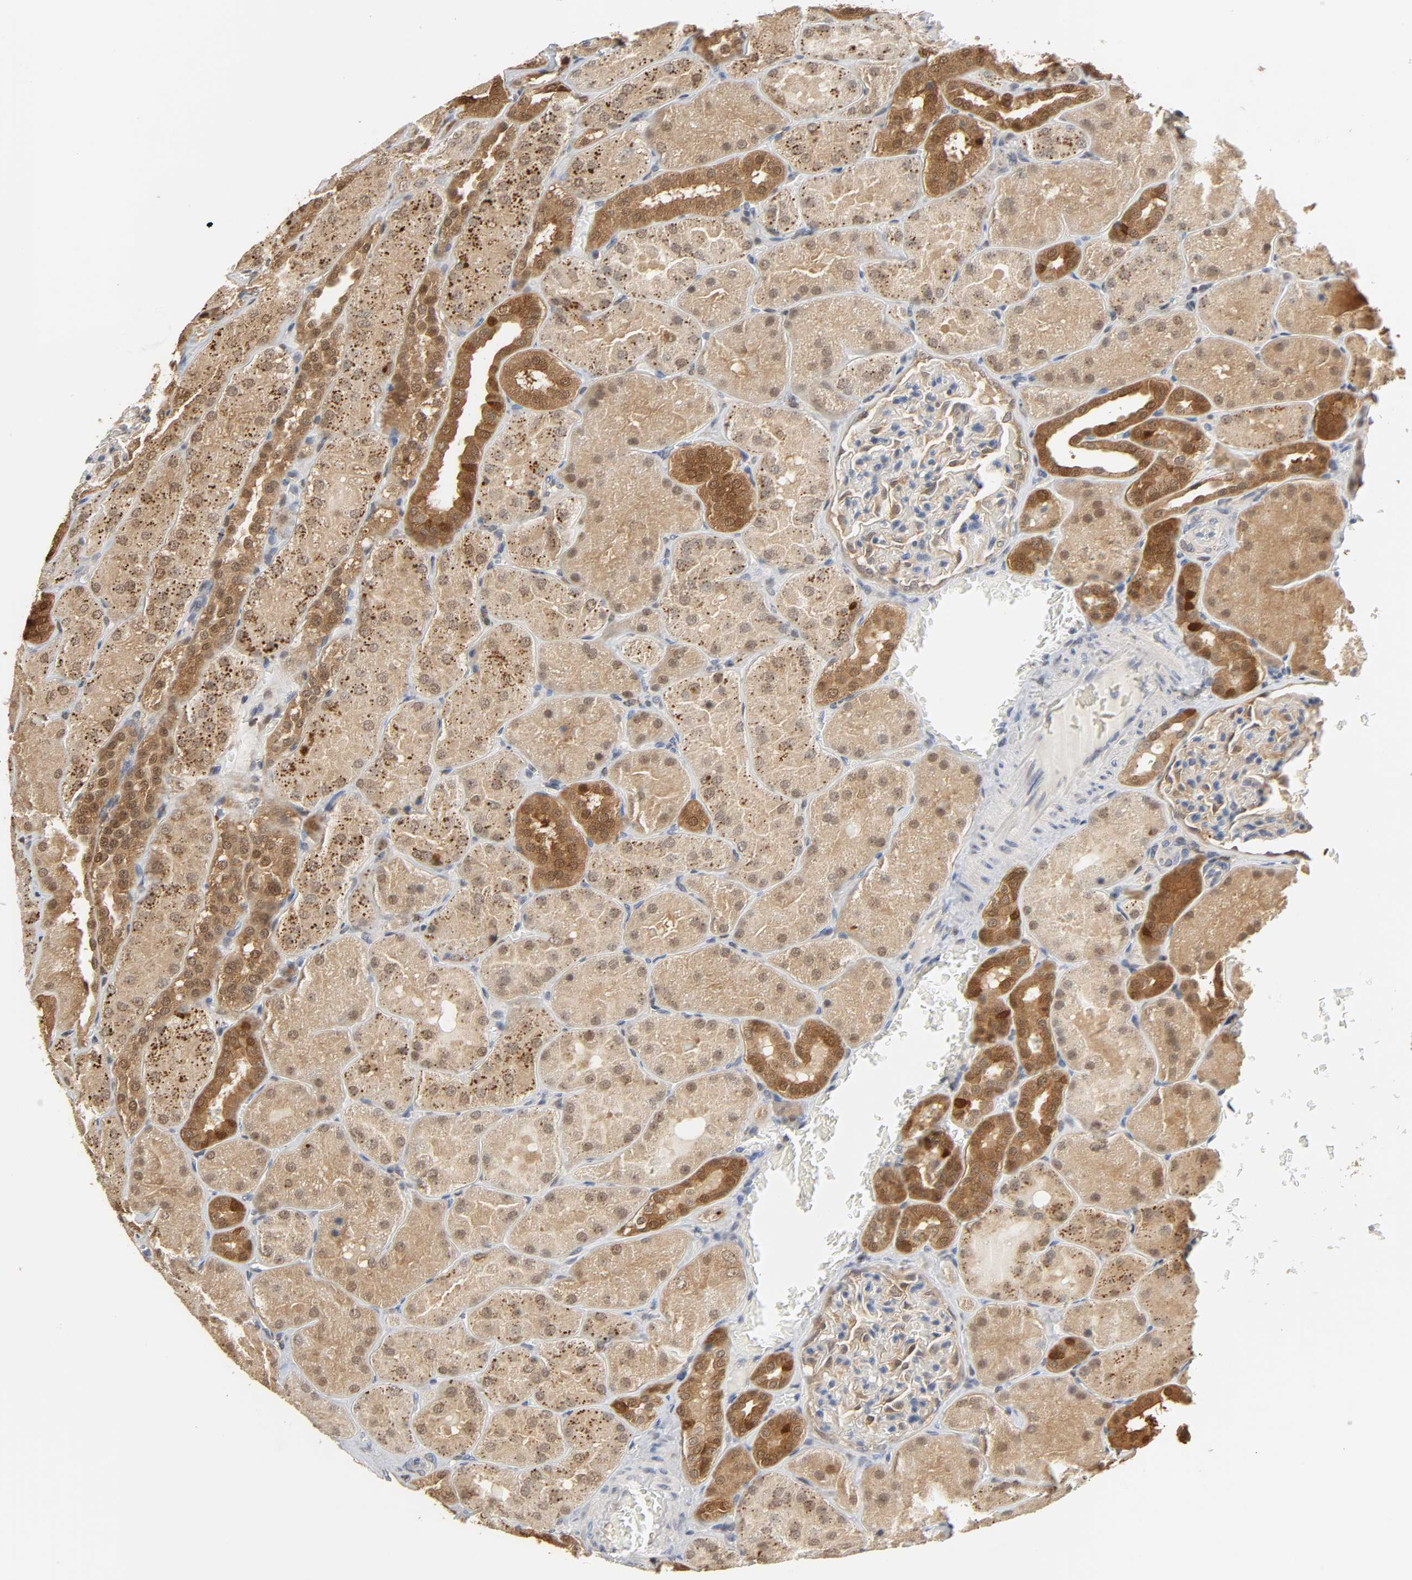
{"staining": {"intensity": "moderate", "quantity": "25%-75%", "location": "cytoplasmic/membranous"}, "tissue": "kidney", "cell_type": "Cells in glomeruli", "image_type": "normal", "snomed": [{"axis": "morphology", "description": "Normal tissue, NOS"}, {"axis": "topography", "description": "Kidney"}], "caption": "A high-resolution image shows IHC staining of benign kidney, which shows moderate cytoplasmic/membranous expression in about 25%-75% of cells in glomeruli.", "gene": "MIF", "patient": {"sex": "male", "age": 28}}